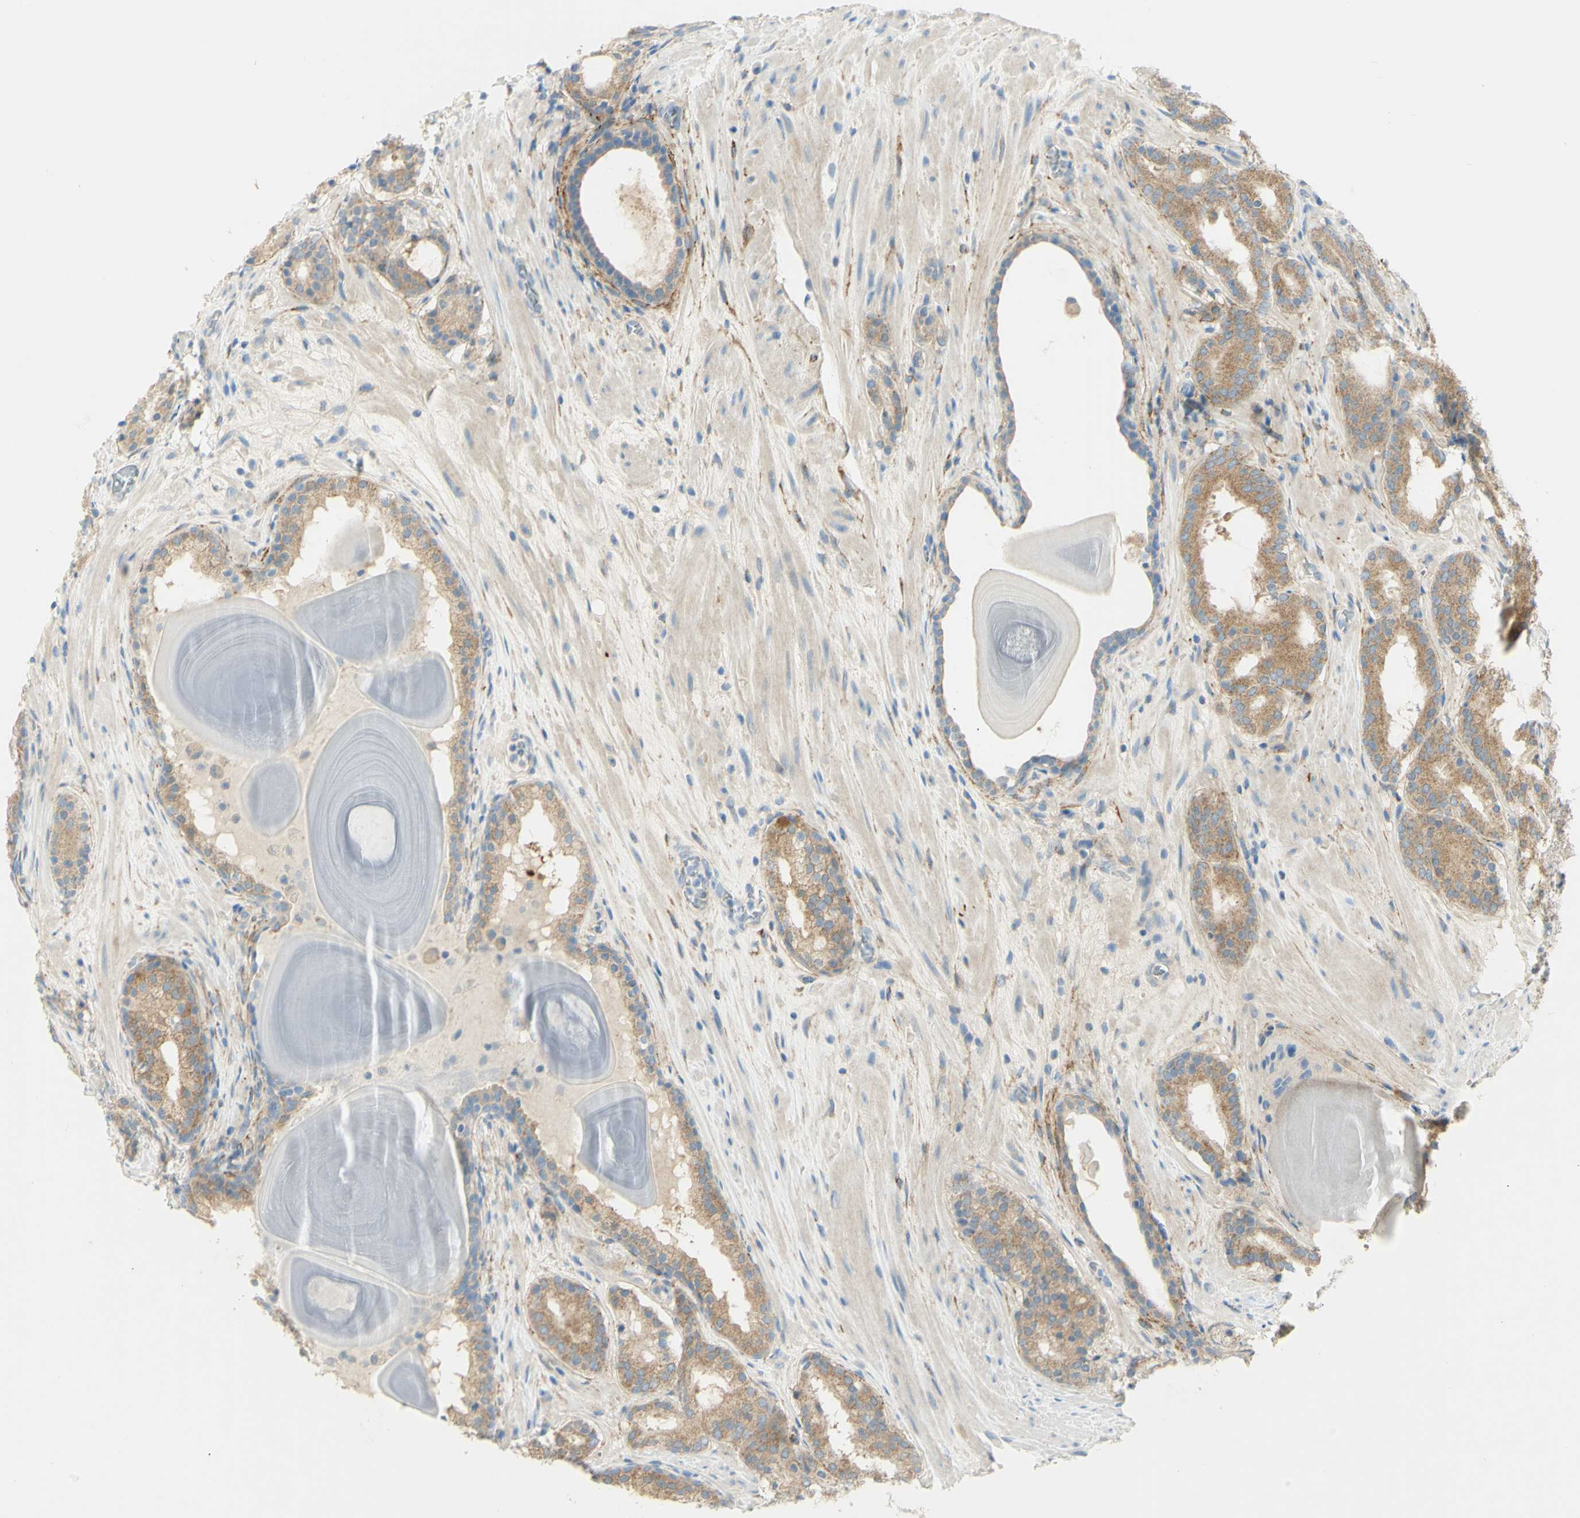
{"staining": {"intensity": "moderate", "quantity": ">75%", "location": "cytoplasmic/membranous"}, "tissue": "prostate cancer", "cell_type": "Tumor cells", "image_type": "cancer", "snomed": [{"axis": "morphology", "description": "Adenocarcinoma, Low grade"}, {"axis": "topography", "description": "Prostate"}], "caption": "Protein positivity by IHC shows moderate cytoplasmic/membranous expression in approximately >75% of tumor cells in adenocarcinoma (low-grade) (prostate). The staining was performed using DAB (3,3'-diaminobenzidine) to visualize the protein expression in brown, while the nuclei were stained in blue with hematoxylin (Magnification: 20x).", "gene": "GCNT3", "patient": {"sex": "male", "age": 69}}